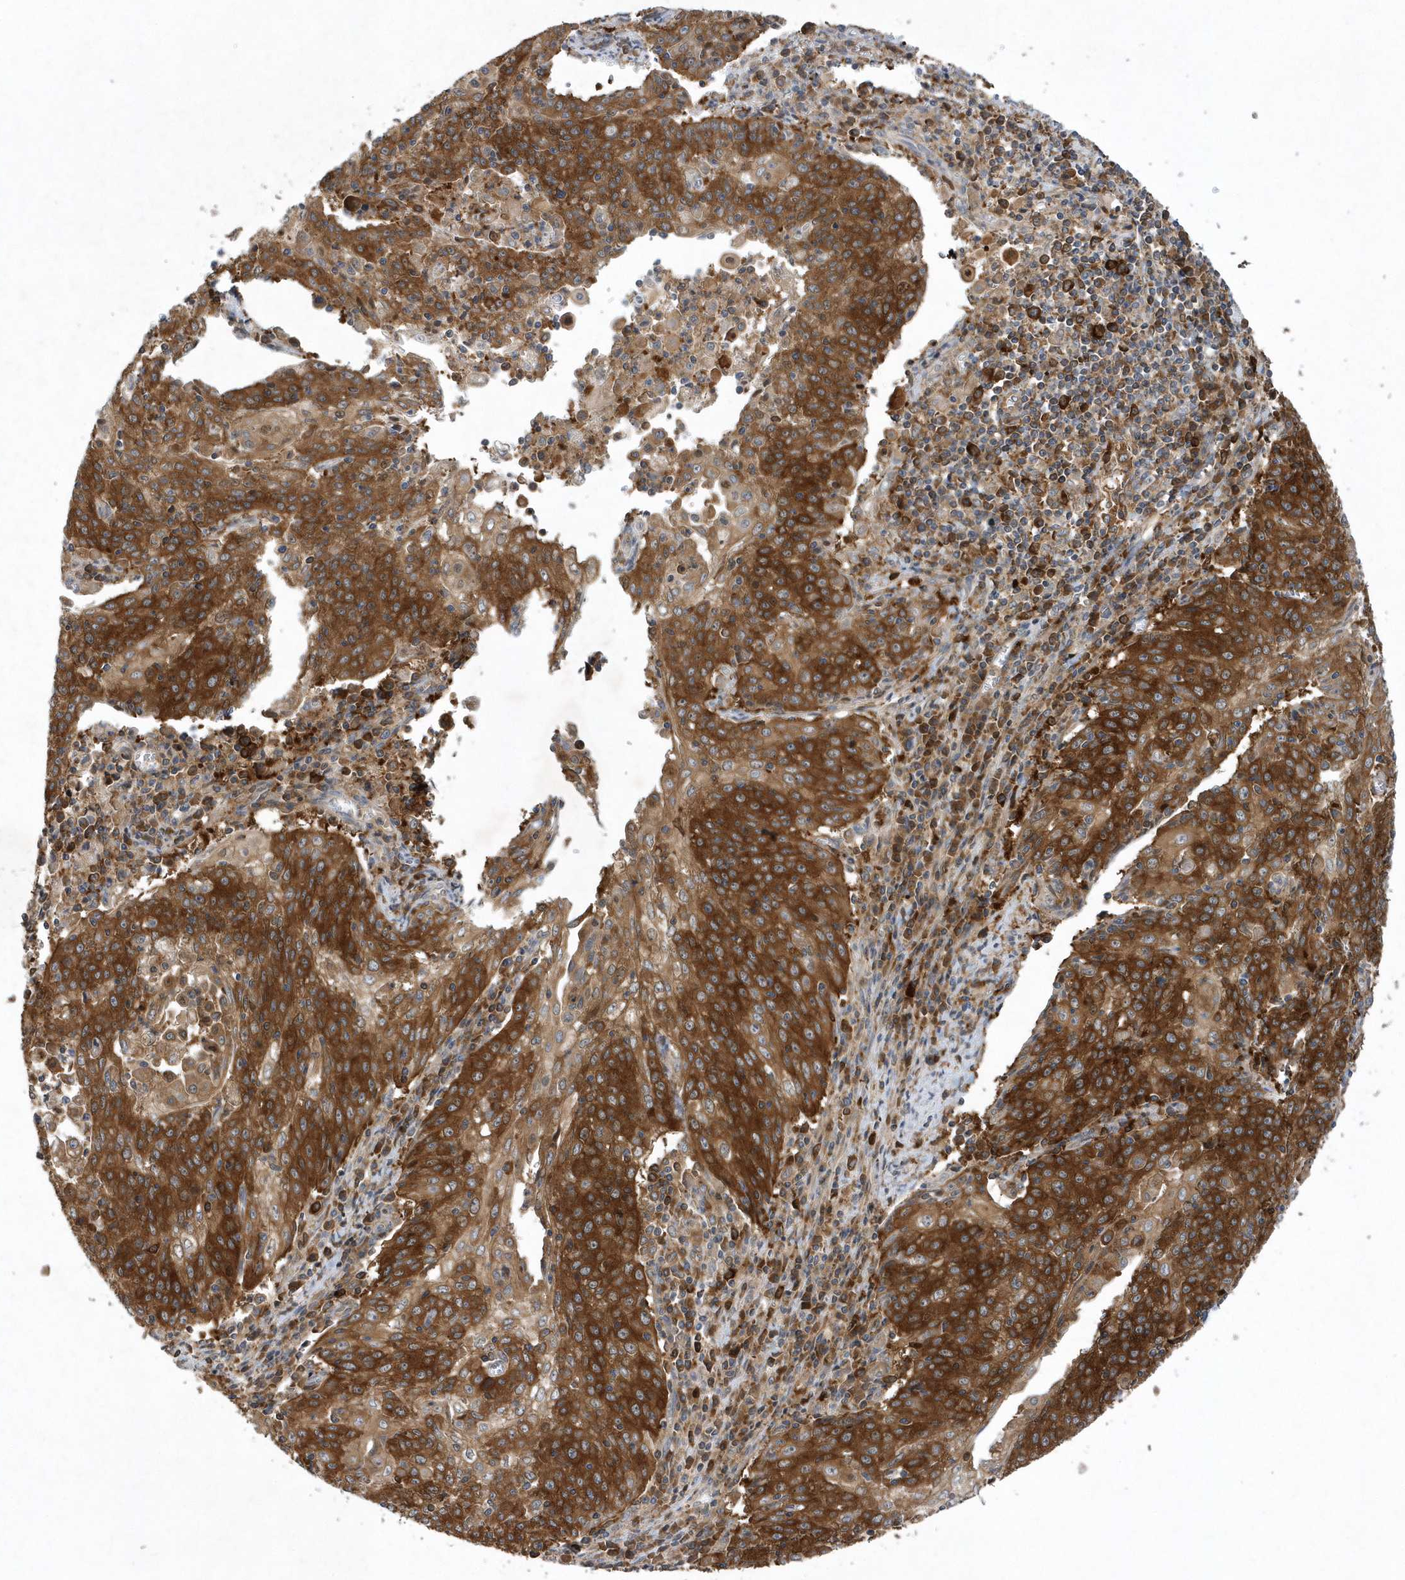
{"staining": {"intensity": "strong", "quantity": ">75%", "location": "cytoplasmic/membranous"}, "tissue": "cervical cancer", "cell_type": "Tumor cells", "image_type": "cancer", "snomed": [{"axis": "morphology", "description": "Squamous cell carcinoma, NOS"}, {"axis": "topography", "description": "Cervix"}], "caption": "IHC staining of cervical cancer (squamous cell carcinoma), which exhibits high levels of strong cytoplasmic/membranous expression in about >75% of tumor cells indicating strong cytoplasmic/membranous protein expression. The staining was performed using DAB (3,3'-diaminobenzidine) (brown) for protein detection and nuclei were counterstained in hematoxylin (blue).", "gene": "PAICS", "patient": {"sex": "female", "age": 48}}